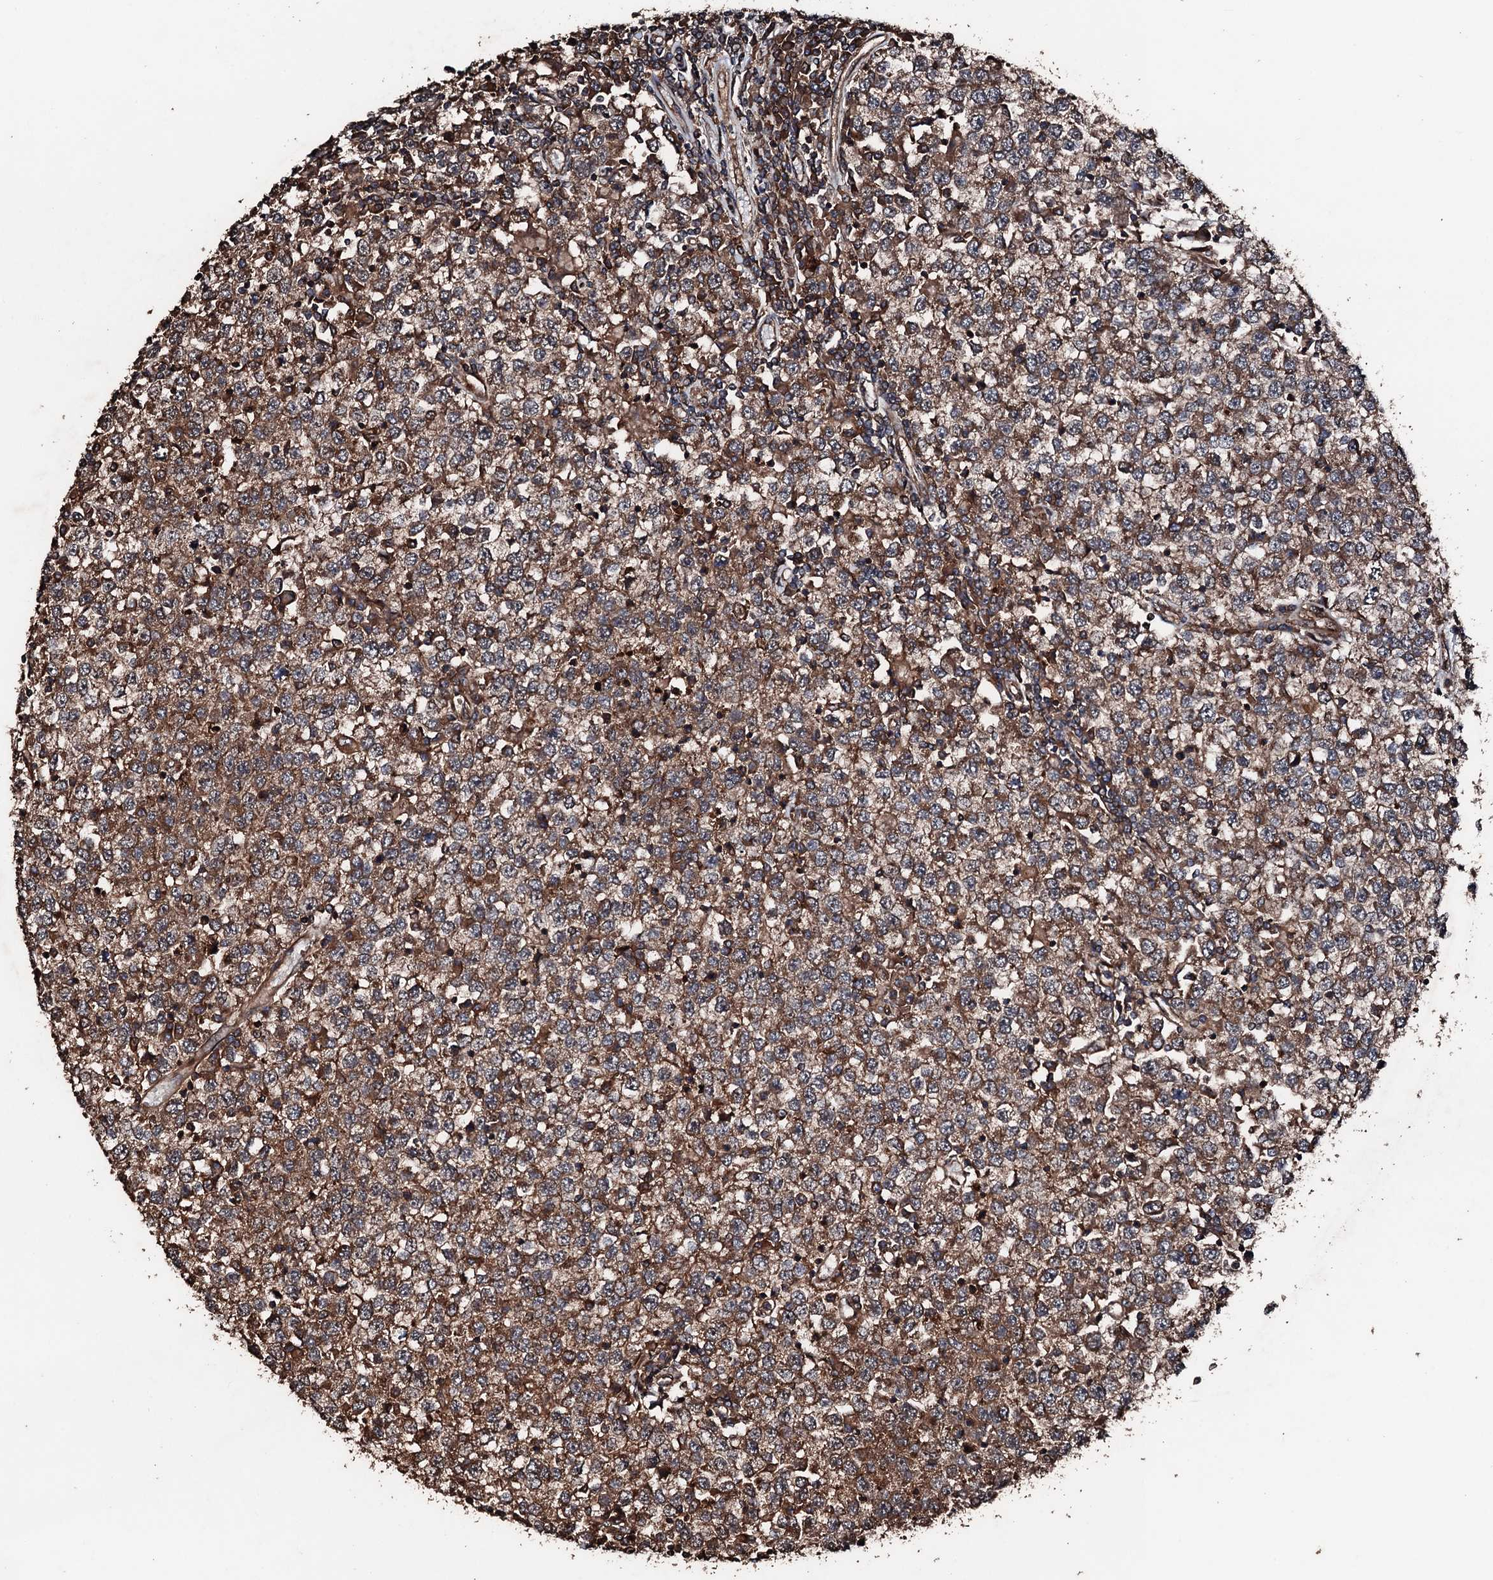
{"staining": {"intensity": "moderate", "quantity": ">75%", "location": "cytoplasmic/membranous"}, "tissue": "testis cancer", "cell_type": "Tumor cells", "image_type": "cancer", "snomed": [{"axis": "morphology", "description": "Seminoma, NOS"}, {"axis": "topography", "description": "Testis"}], "caption": "An image of human seminoma (testis) stained for a protein displays moderate cytoplasmic/membranous brown staining in tumor cells.", "gene": "KIF18A", "patient": {"sex": "male", "age": 65}}